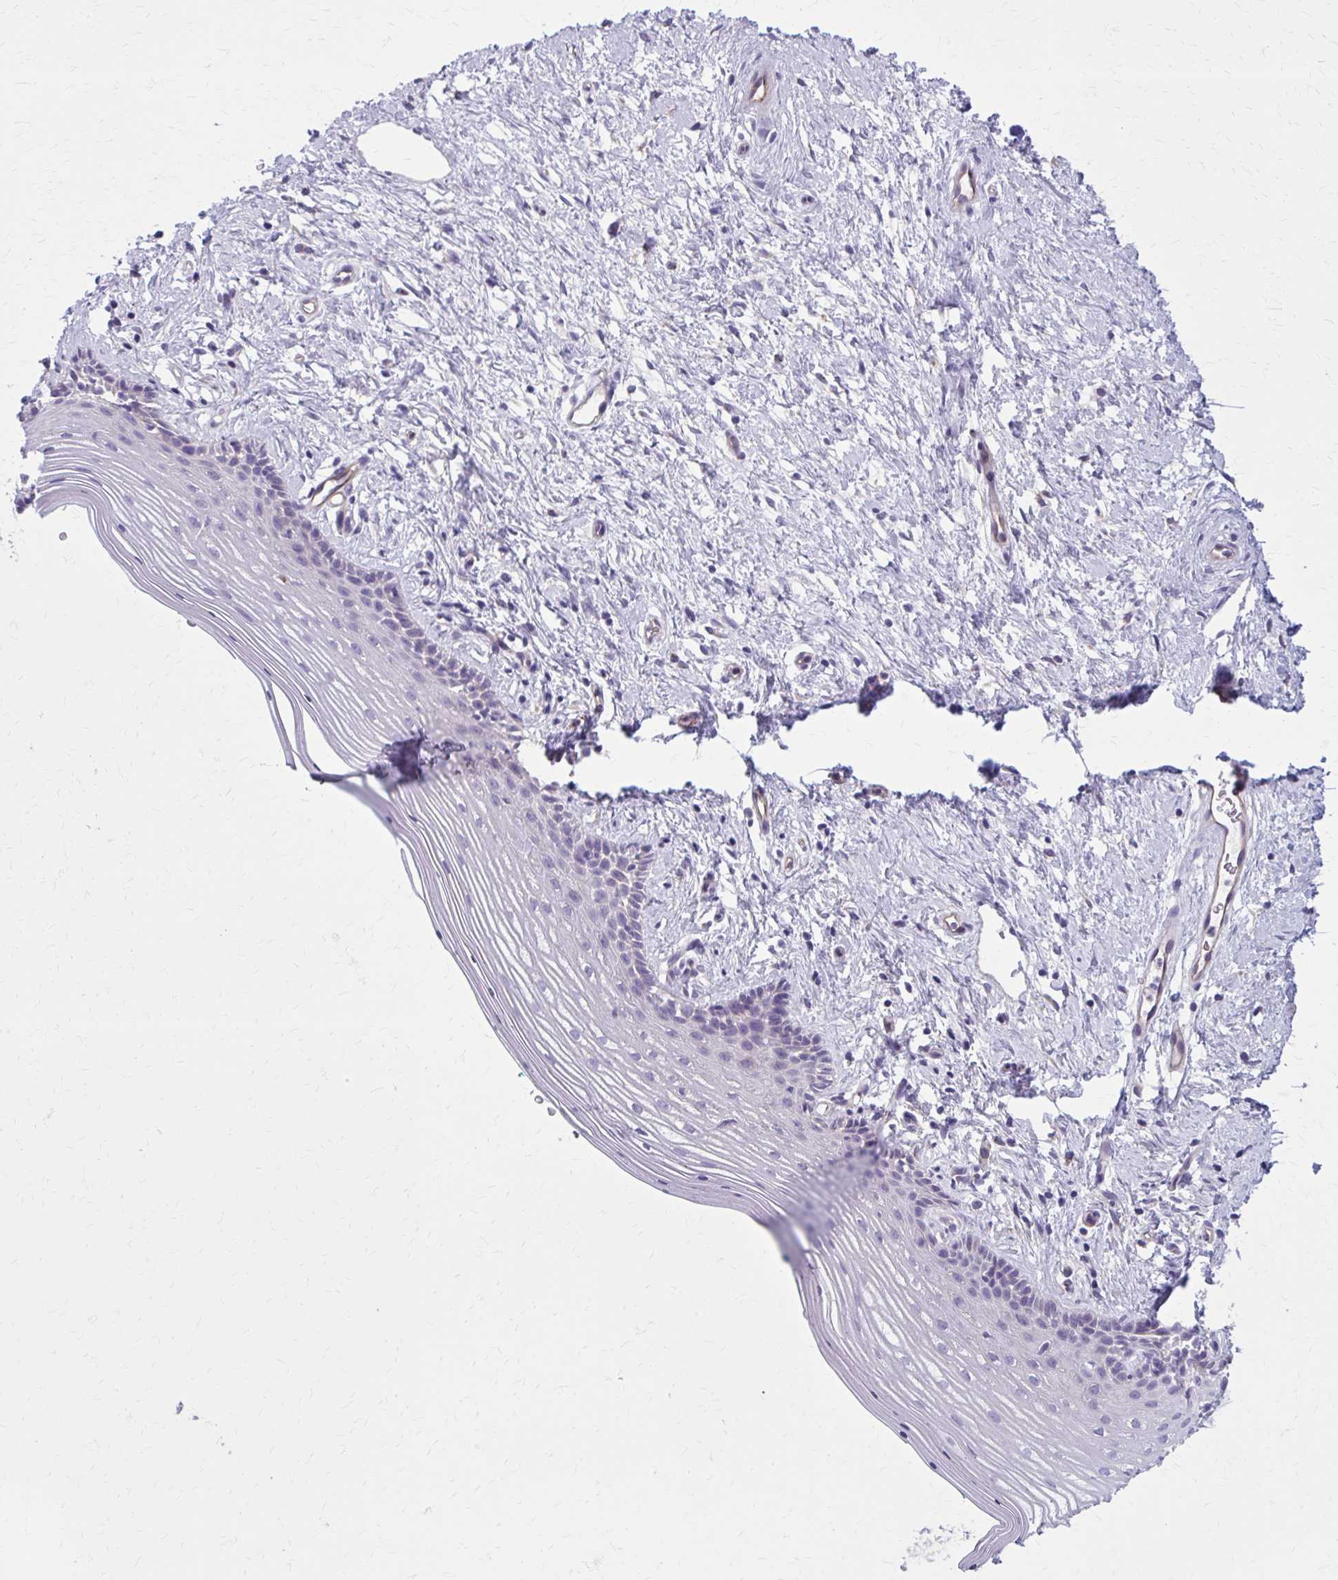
{"staining": {"intensity": "moderate", "quantity": "25%-75%", "location": "cytoplasmic/membranous"}, "tissue": "vagina", "cell_type": "Squamous epithelial cells", "image_type": "normal", "snomed": [{"axis": "morphology", "description": "Normal tissue, NOS"}, {"axis": "topography", "description": "Vagina"}], "caption": "Immunohistochemical staining of benign vagina demonstrates medium levels of moderate cytoplasmic/membranous staining in about 25%-75% of squamous epithelial cells. The staining was performed using DAB to visualize the protein expression in brown, while the nuclei were stained in blue with hematoxylin (Magnification: 20x).", "gene": "ZDHHC7", "patient": {"sex": "female", "age": 42}}